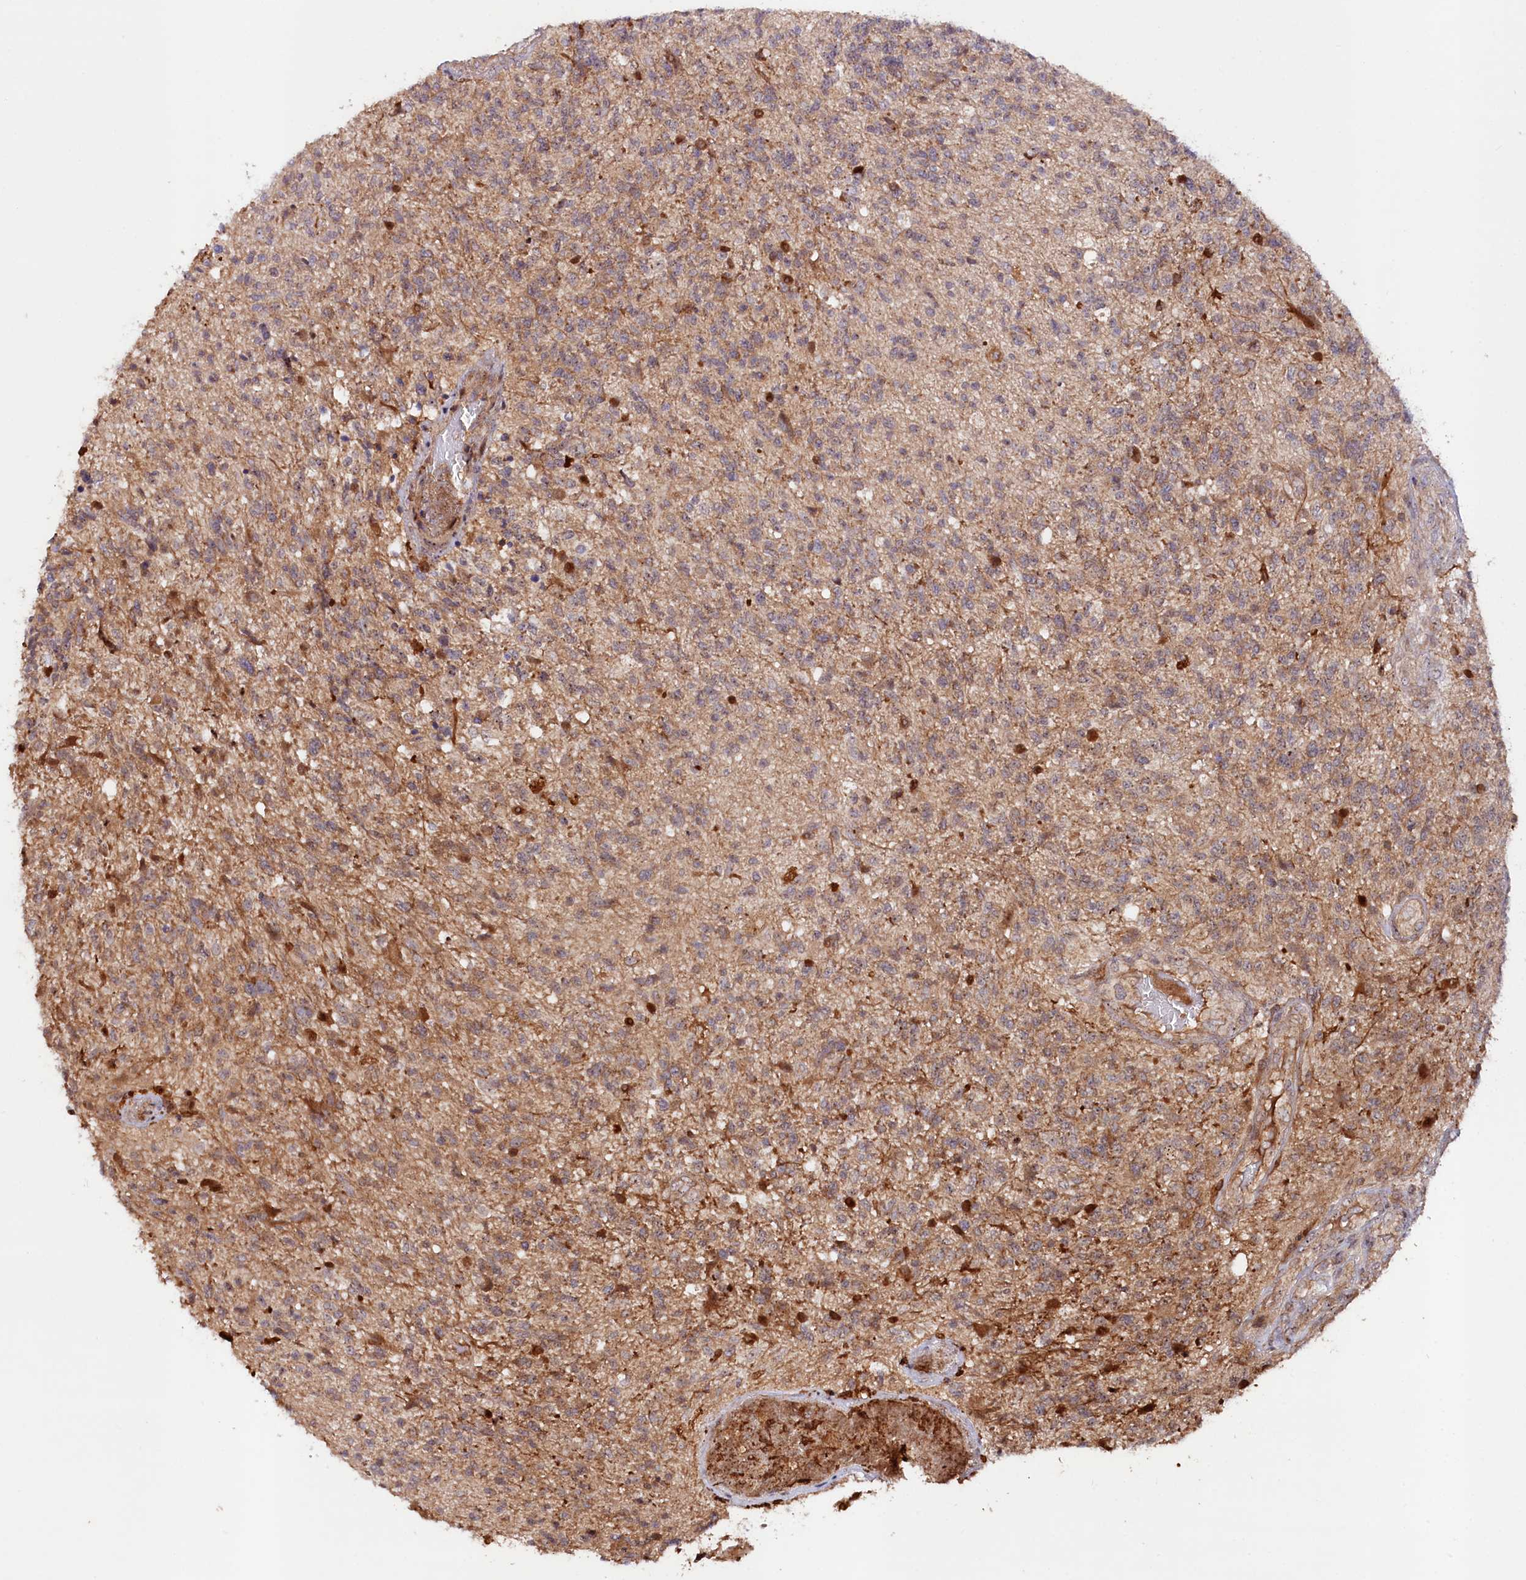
{"staining": {"intensity": "moderate", "quantity": ">75%", "location": "cytoplasmic/membranous"}, "tissue": "glioma", "cell_type": "Tumor cells", "image_type": "cancer", "snomed": [{"axis": "morphology", "description": "Glioma, malignant, High grade"}, {"axis": "topography", "description": "Brain"}], "caption": "Immunohistochemistry (DAB (3,3'-diaminobenzidine)) staining of human malignant glioma (high-grade) exhibits moderate cytoplasmic/membranous protein expression in about >75% of tumor cells.", "gene": "NEDD1", "patient": {"sex": "male", "age": 56}}